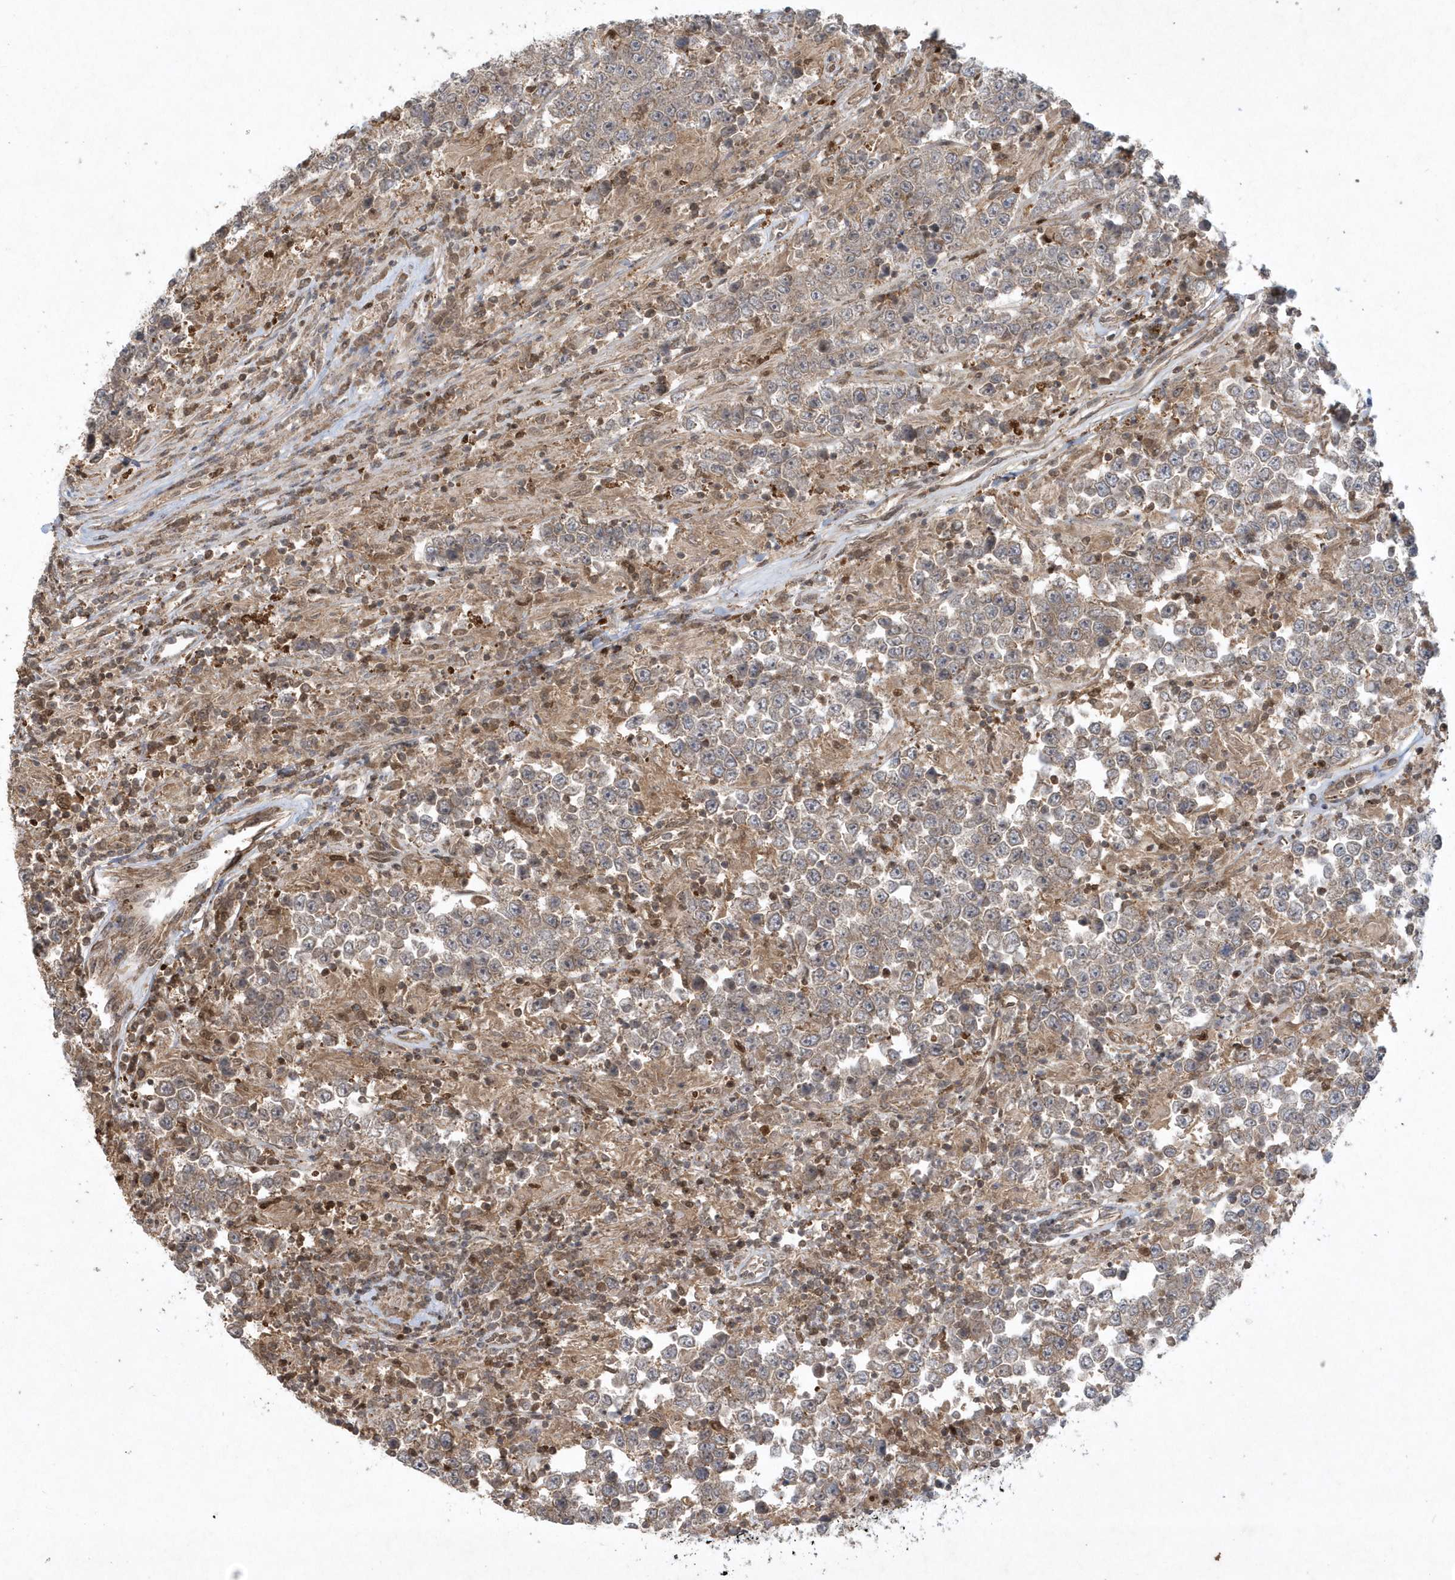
{"staining": {"intensity": "weak", "quantity": "25%-75%", "location": "cytoplasmic/membranous"}, "tissue": "testis cancer", "cell_type": "Tumor cells", "image_type": "cancer", "snomed": [{"axis": "morphology", "description": "Normal tissue, NOS"}, {"axis": "morphology", "description": "Urothelial carcinoma, High grade"}, {"axis": "morphology", "description": "Seminoma, NOS"}, {"axis": "morphology", "description": "Carcinoma, Embryonal, NOS"}, {"axis": "topography", "description": "Urinary bladder"}, {"axis": "topography", "description": "Testis"}], "caption": "Immunohistochemistry of high-grade urothelial carcinoma (testis) displays low levels of weak cytoplasmic/membranous expression in approximately 25%-75% of tumor cells.", "gene": "ACYP1", "patient": {"sex": "male", "age": 41}}